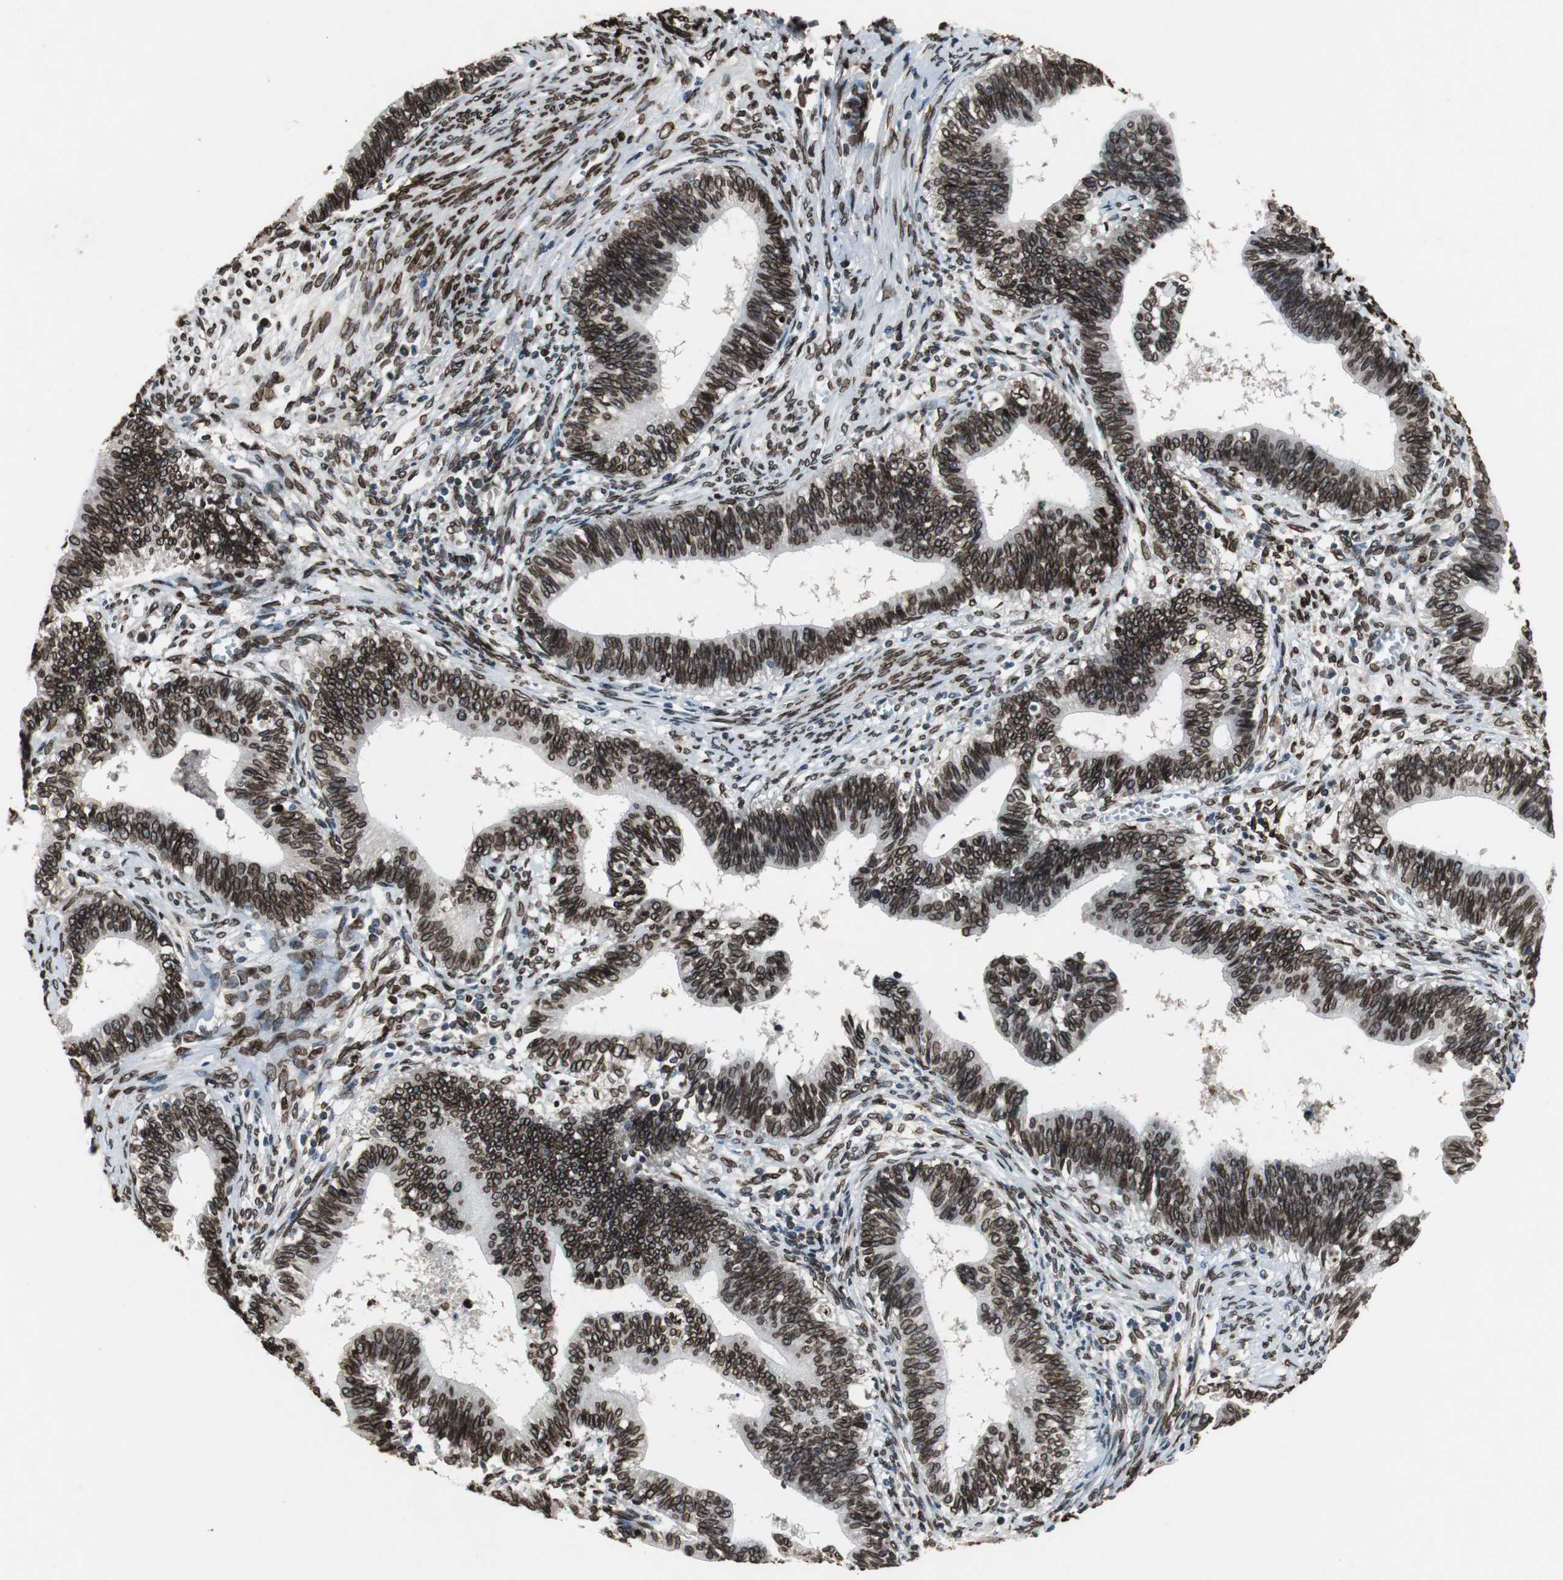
{"staining": {"intensity": "strong", "quantity": ">75%", "location": "cytoplasmic/membranous,nuclear"}, "tissue": "cervical cancer", "cell_type": "Tumor cells", "image_type": "cancer", "snomed": [{"axis": "morphology", "description": "Adenocarcinoma, NOS"}, {"axis": "topography", "description": "Cervix"}], "caption": "This image demonstrates IHC staining of cervical cancer (adenocarcinoma), with high strong cytoplasmic/membranous and nuclear staining in about >75% of tumor cells.", "gene": "LMNA", "patient": {"sex": "female", "age": 44}}